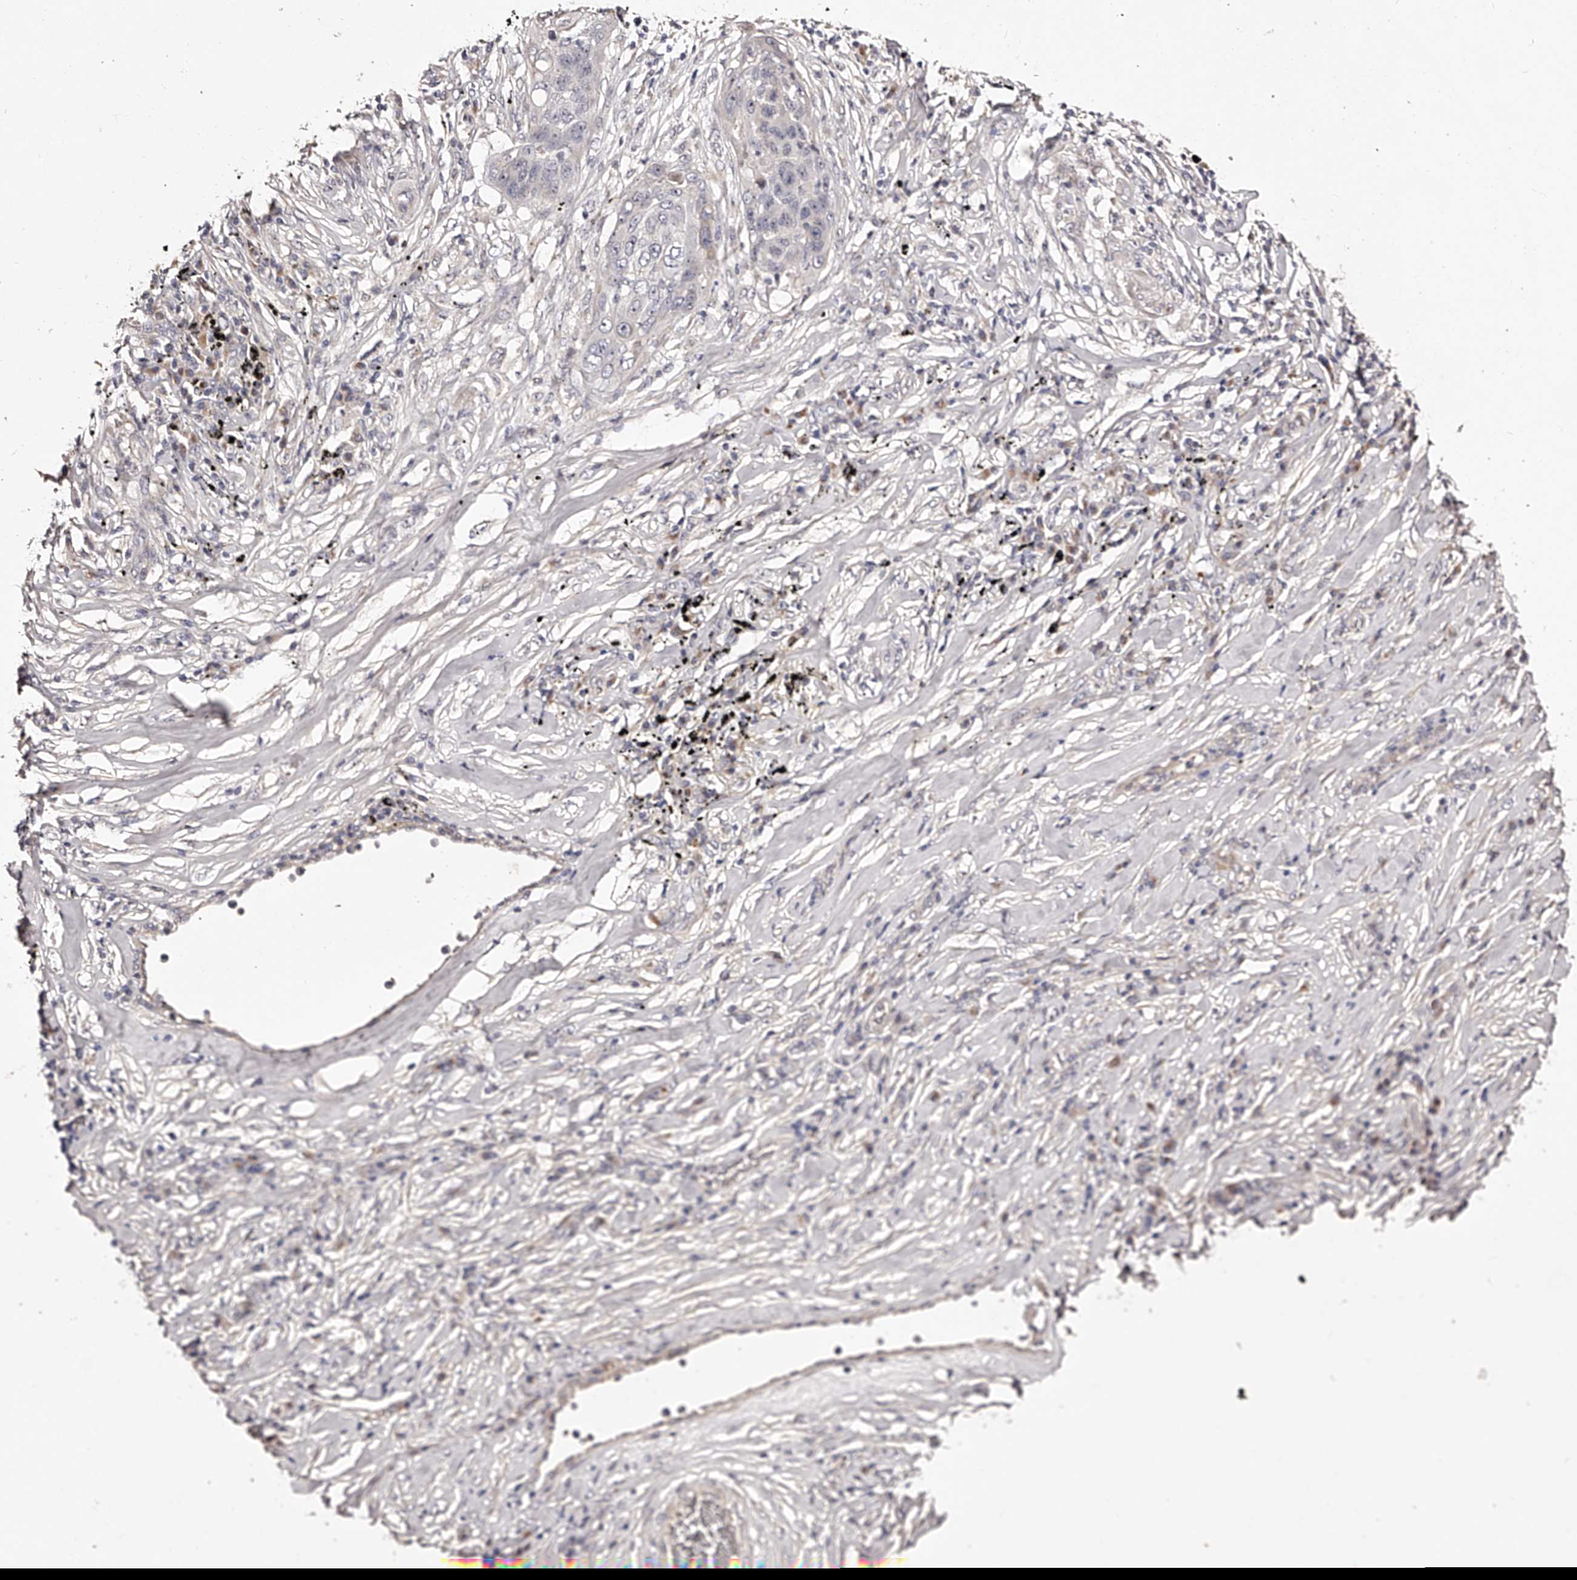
{"staining": {"intensity": "negative", "quantity": "none", "location": "none"}, "tissue": "lung cancer", "cell_type": "Tumor cells", "image_type": "cancer", "snomed": [{"axis": "morphology", "description": "Squamous cell carcinoma, NOS"}, {"axis": "topography", "description": "Lung"}], "caption": "IHC of lung cancer demonstrates no staining in tumor cells. (IHC, brightfield microscopy, high magnification).", "gene": "ZNF502", "patient": {"sex": "female", "age": 63}}